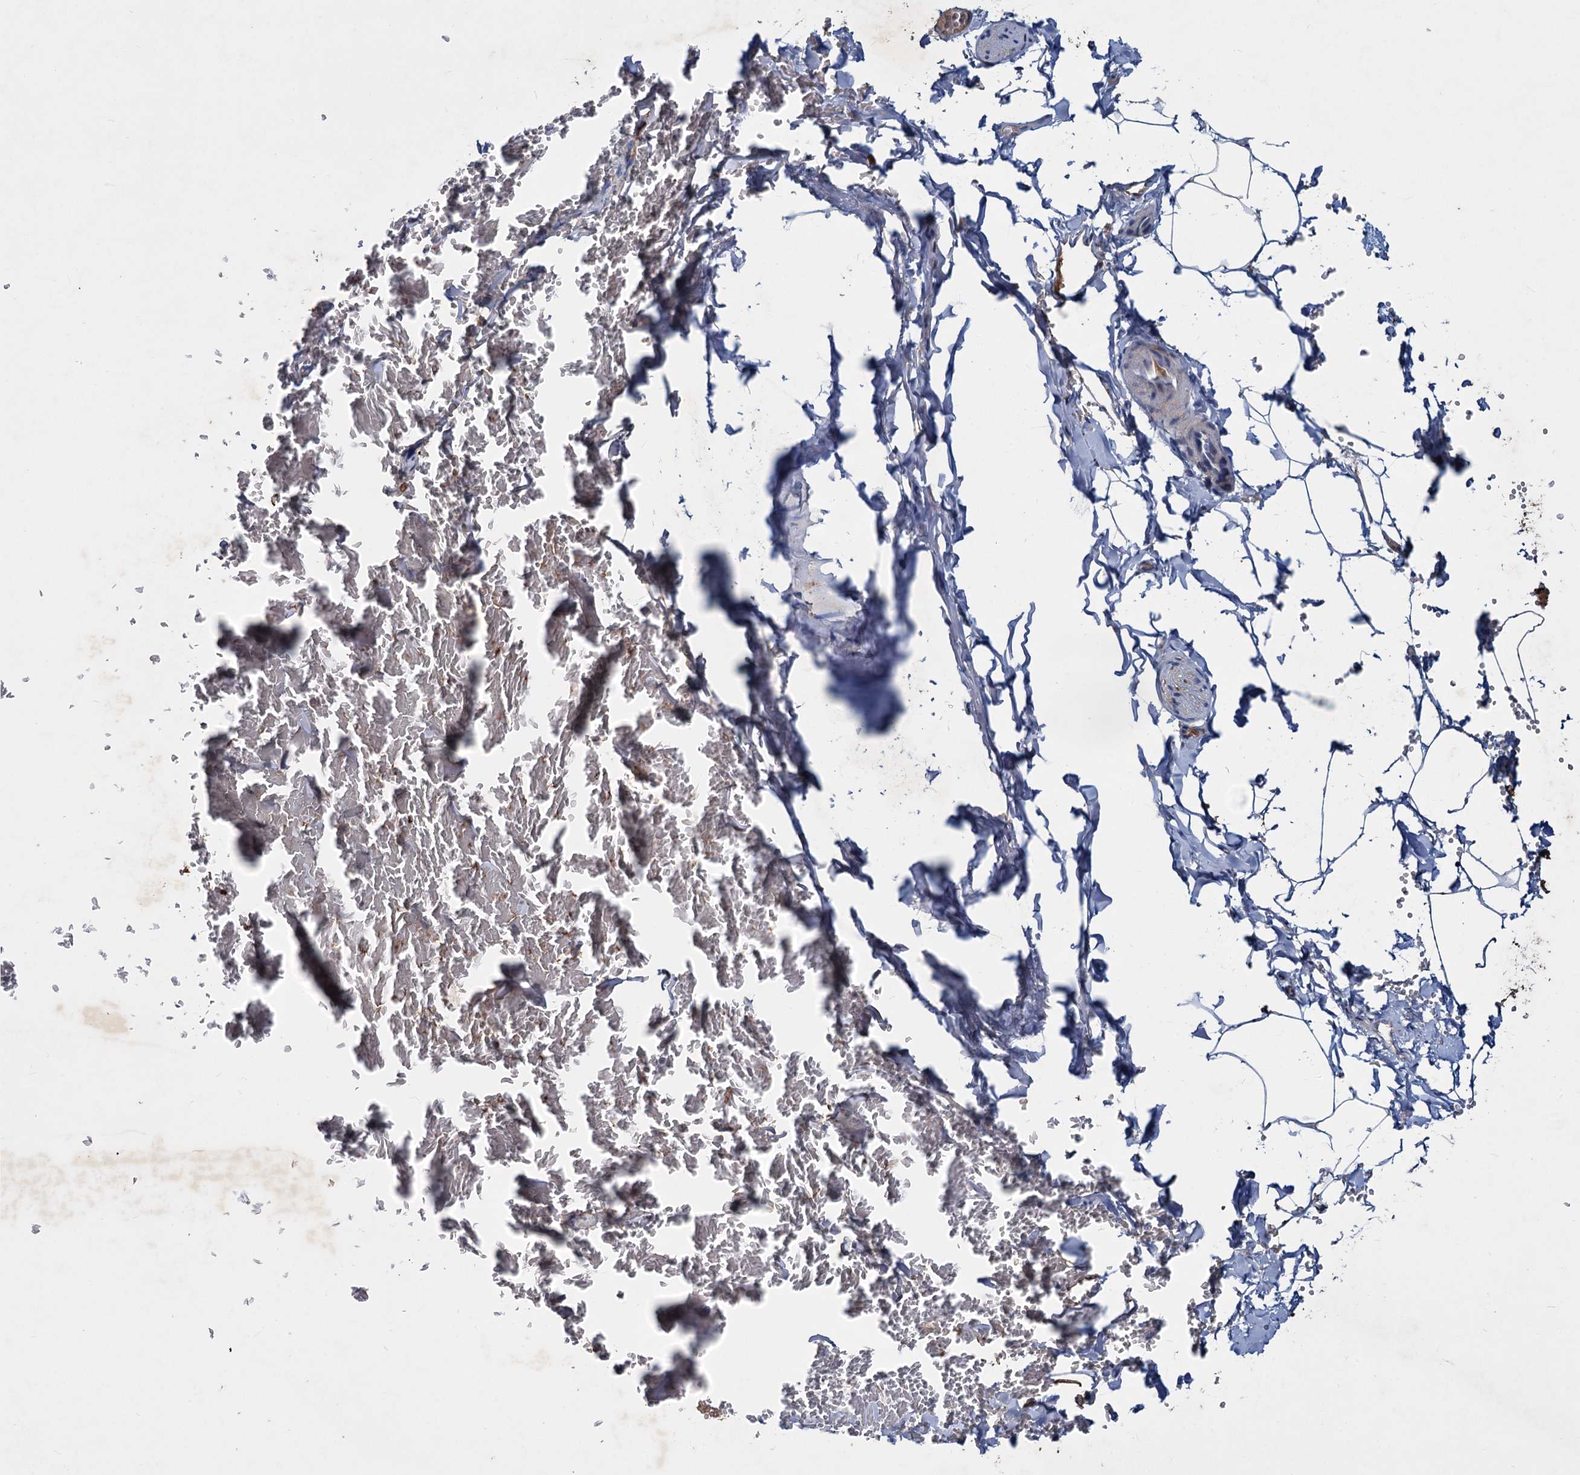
{"staining": {"intensity": "weak", "quantity": ">75%", "location": "cytoplasmic/membranous"}, "tissue": "adipose tissue", "cell_type": "Adipocytes", "image_type": "normal", "snomed": [{"axis": "morphology", "description": "Normal tissue, NOS"}, {"axis": "topography", "description": "Gallbladder"}, {"axis": "topography", "description": "Peripheral nerve tissue"}], "caption": "The immunohistochemical stain shows weak cytoplasmic/membranous expression in adipocytes of normal adipose tissue. The protein of interest is stained brown, and the nuclei are stained in blue (DAB IHC with brightfield microscopy, high magnification).", "gene": "CHRD", "patient": {"sex": "male", "age": 38}}